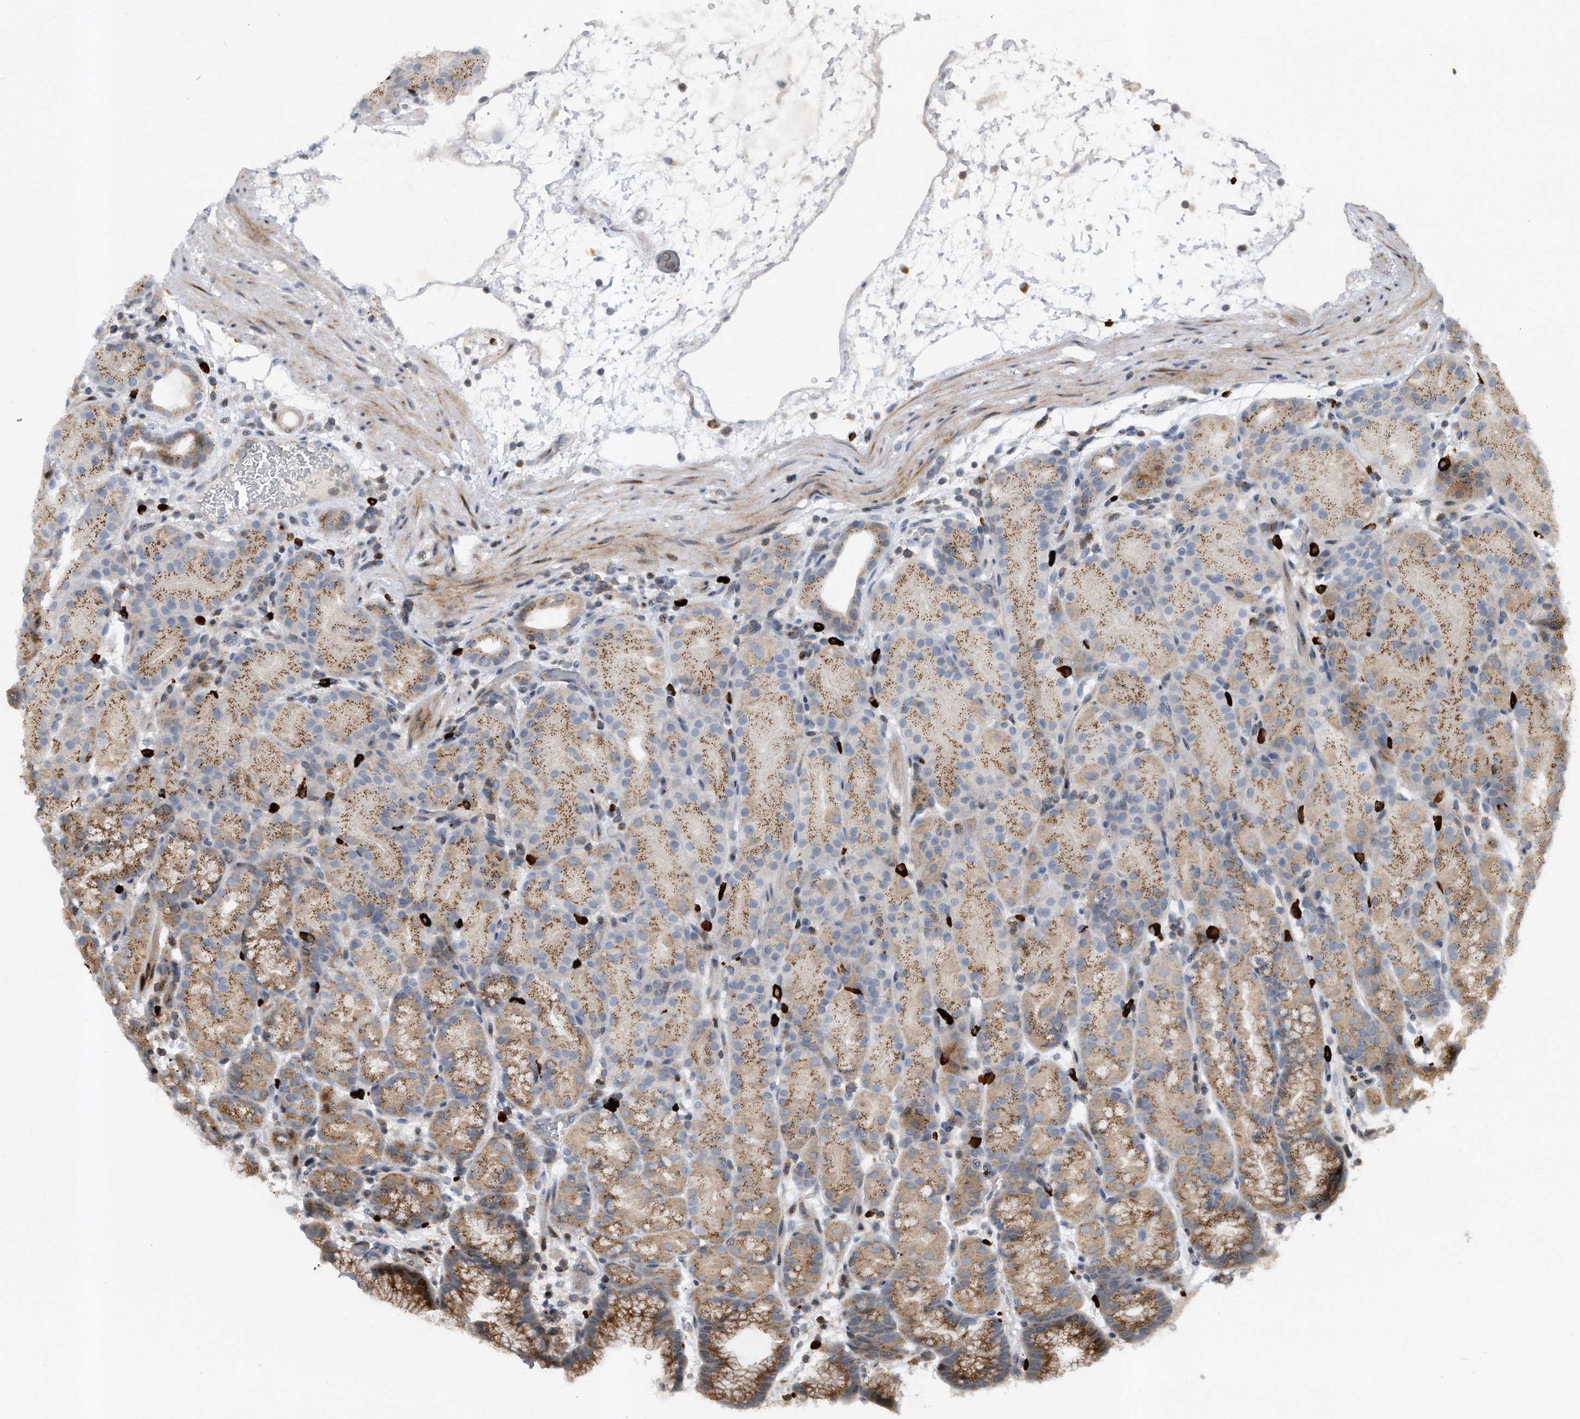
{"staining": {"intensity": "moderate", "quantity": "25%-75%", "location": "cytoplasmic/membranous"}, "tissue": "stomach", "cell_type": "Glandular cells", "image_type": "normal", "snomed": [{"axis": "morphology", "description": "Normal tissue, NOS"}, {"axis": "topography", "description": "Stomach, upper"}], "caption": "Protein expression analysis of unremarkable stomach exhibits moderate cytoplasmic/membranous expression in approximately 25%-75% of glandular cells. Using DAB (brown) and hematoxylin (blue) stains, captured at high magnification using brightfield microscopy.", "gene": "PGBD2", "patient": {"sex": "male", "age": 48}}